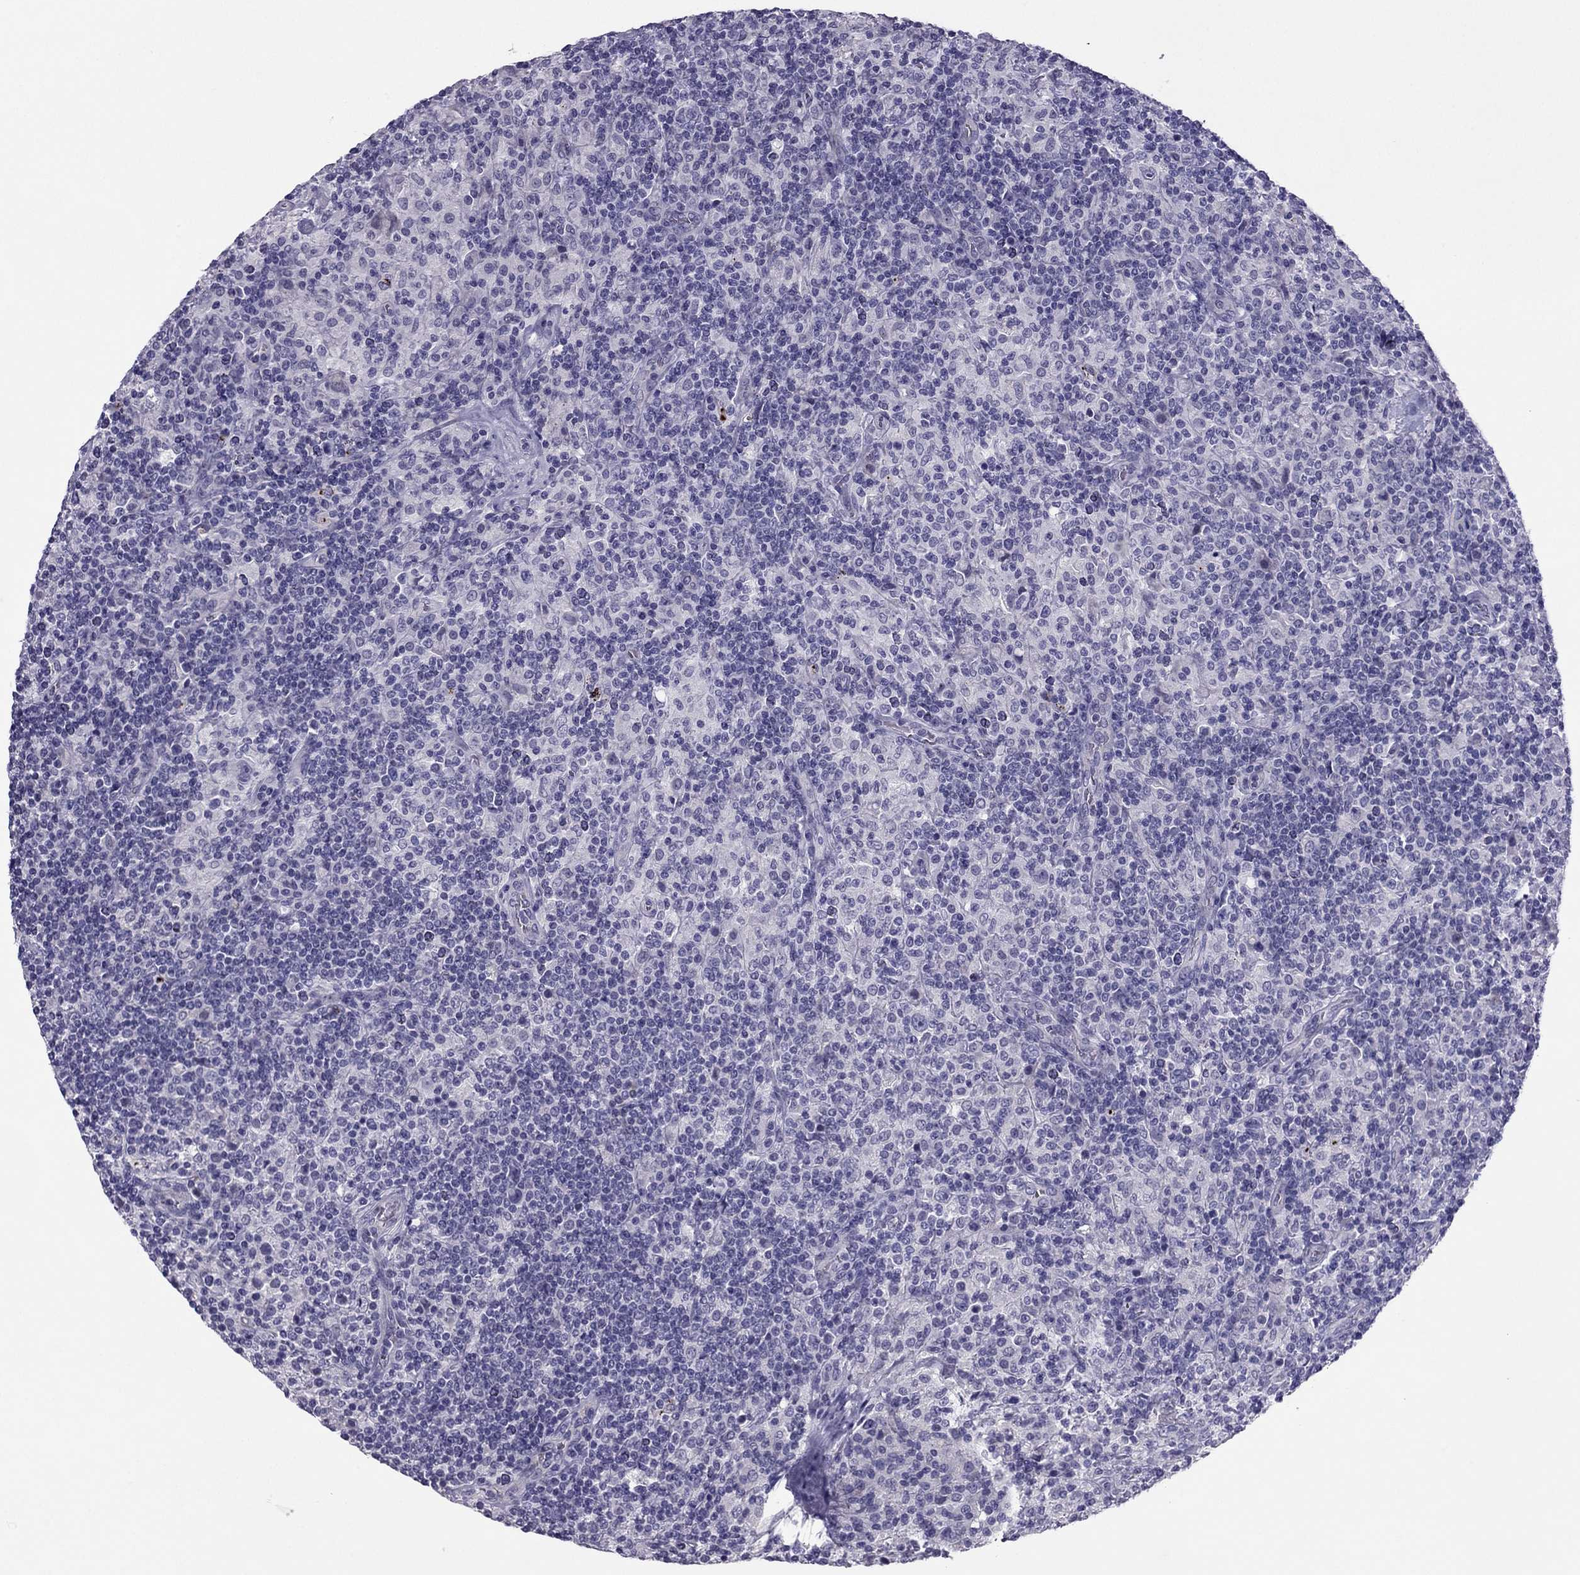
{"staining": {"intensity": "negative", "quantity": "none", "location": "none"}, "tissue": "lymphoma", "cell_type": "Tumor cells", "image_type": "cancer", "snomed": [{"axis": "morphology", "description": "Hodgkin's disease, NOS"}, {"axis": "topography", "description": "Lymph node"}], "caption": "This is a photomicrograph of immunohistochemistry staining of Hodgkin's disease, which shows no positivity in tumor cells.", "gene": "PDE6A", "patient": {"sex": "male", "age": 70}}